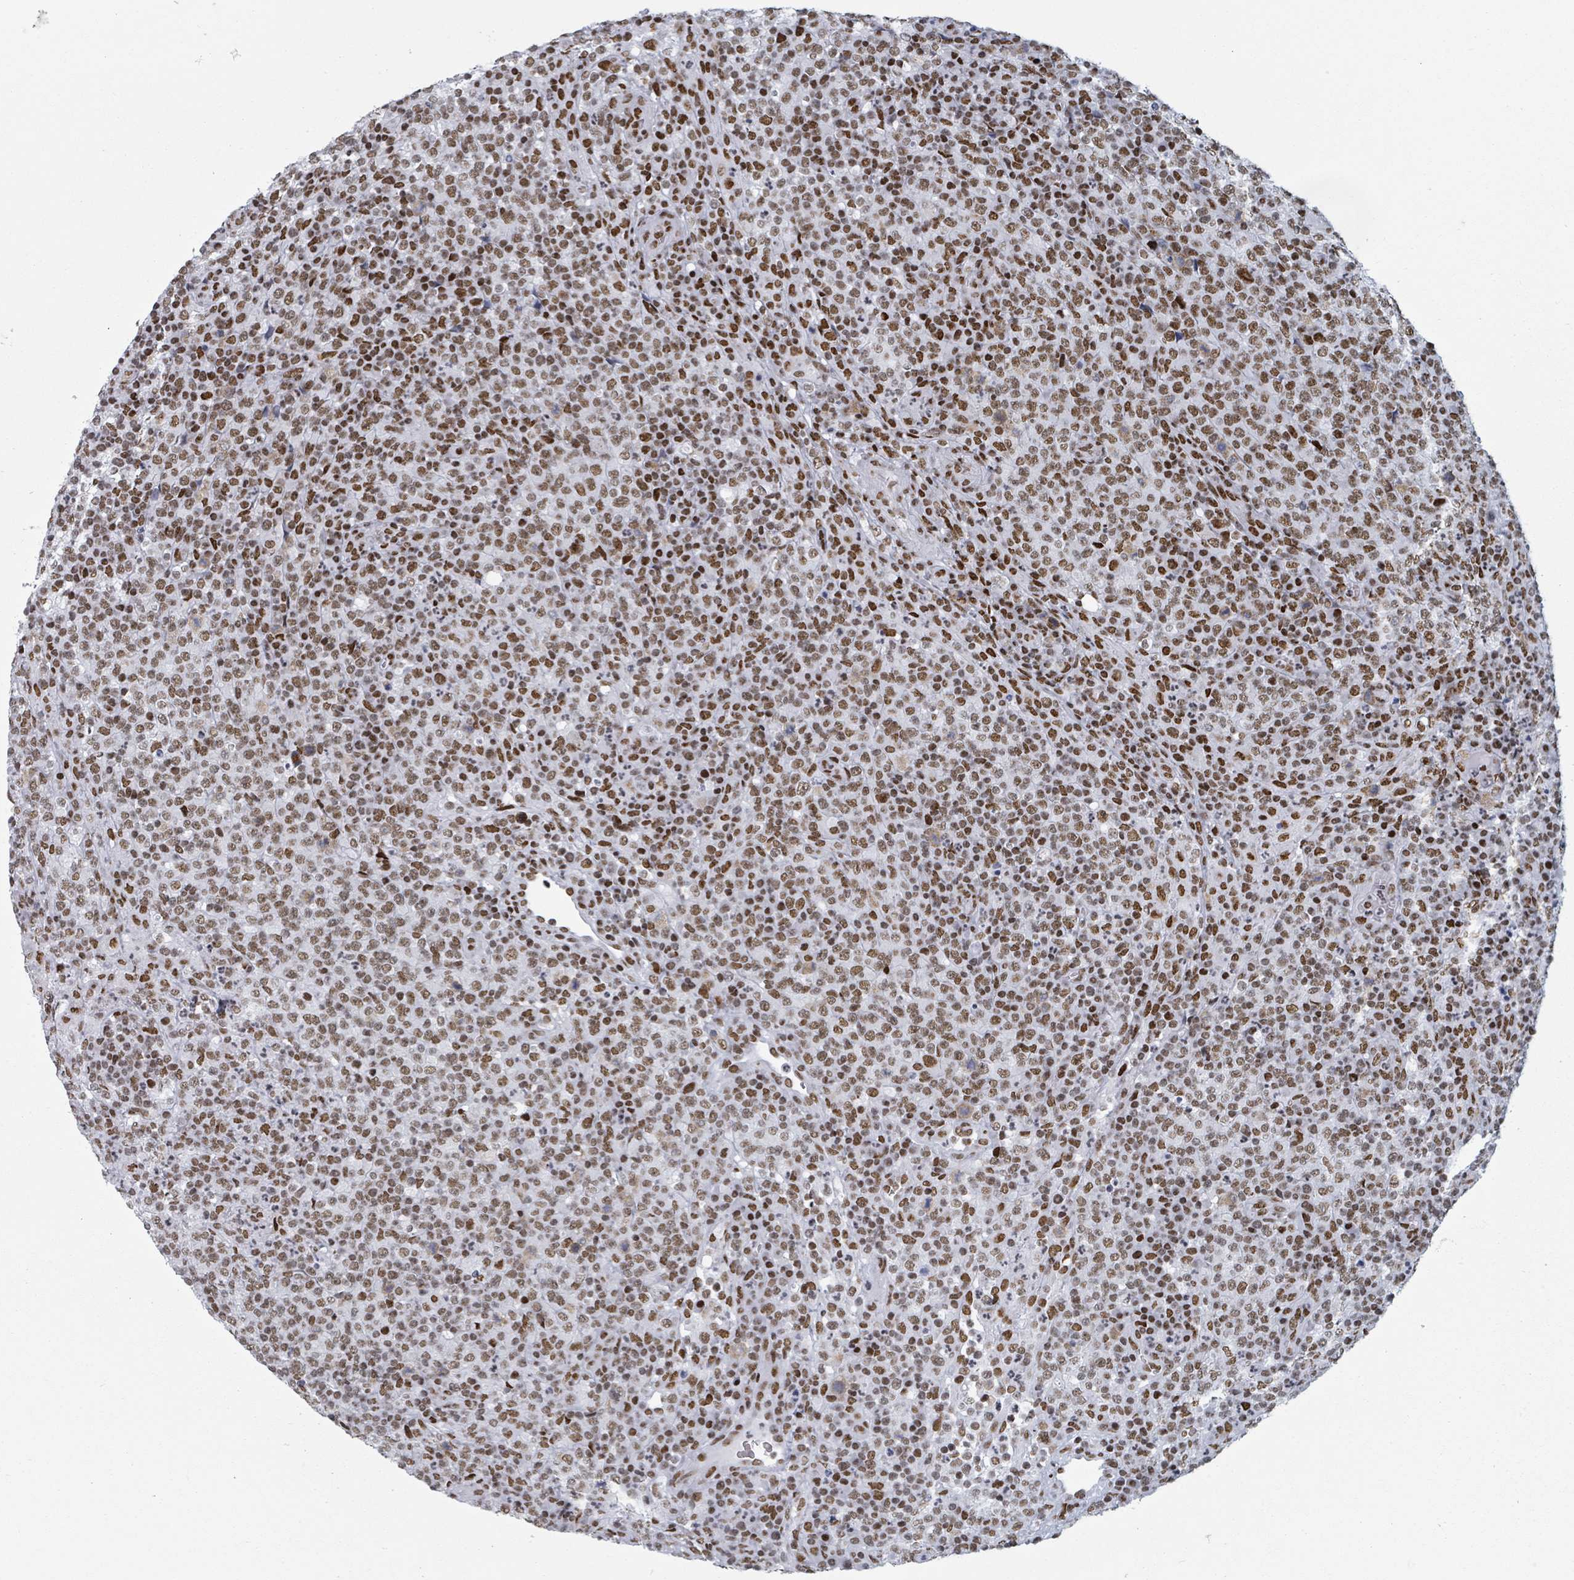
{"staining": {"intensity": "moderate", "quantity": ">75%", "location": "nuclear"}, "tissue": "lymphoma", "cell_type": "Tumor cells", "image_type": "cancer", "snomed": [{"axis": "morphology", "description": "Malignant lymphoma, non-Hodgkin's type, High grade"}, {"axis": "topography", "description": "Lymph node"}], "caption": "This histopathology image demonstrates immunohistochemistry staining of high-grade malignant lymphoma, non-Hodgkin's type, with medium moderate nuclear staining in approximately >75% of tumor cells.", "gene": "DHX16", "patient": {"sex": "male", "age": 54}}